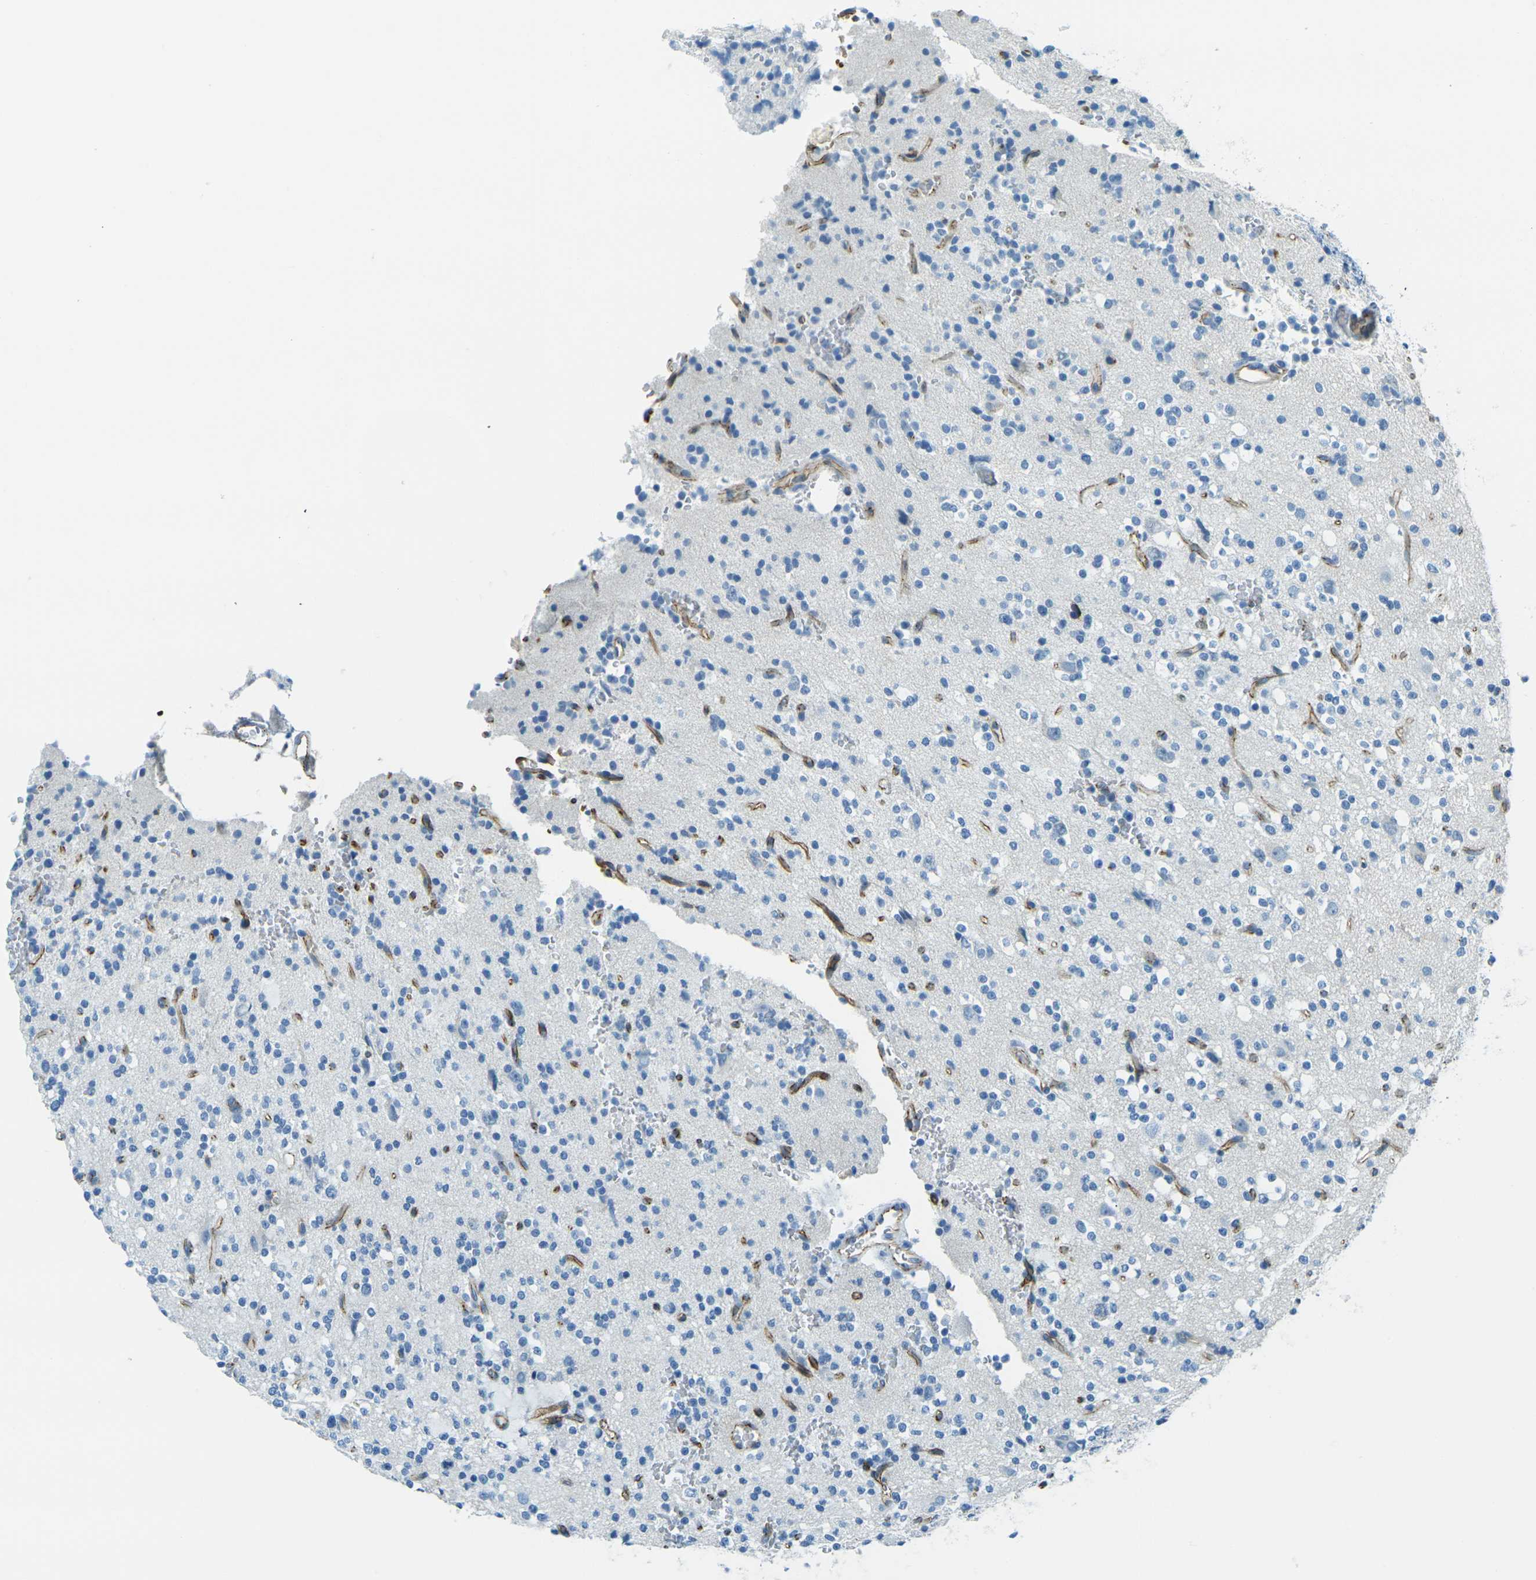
{"staining": {"intensity": "negative", "quantity": "none", "location": "none"}, "tissue": "glioma", "cell_type": "Tumor cells", "image_type": "cancer", "snomed": [{"axis": "morphology", "description": "Glioma, malignant, High grade"}, {"axis": "topography", "description": "Brain"}], "caption": "Immunohistochemical staining of human glioma exhibits no significant staining in tumor cells.", "gene": "OCLN", "patient": {"sex": "male", "age": 47}}